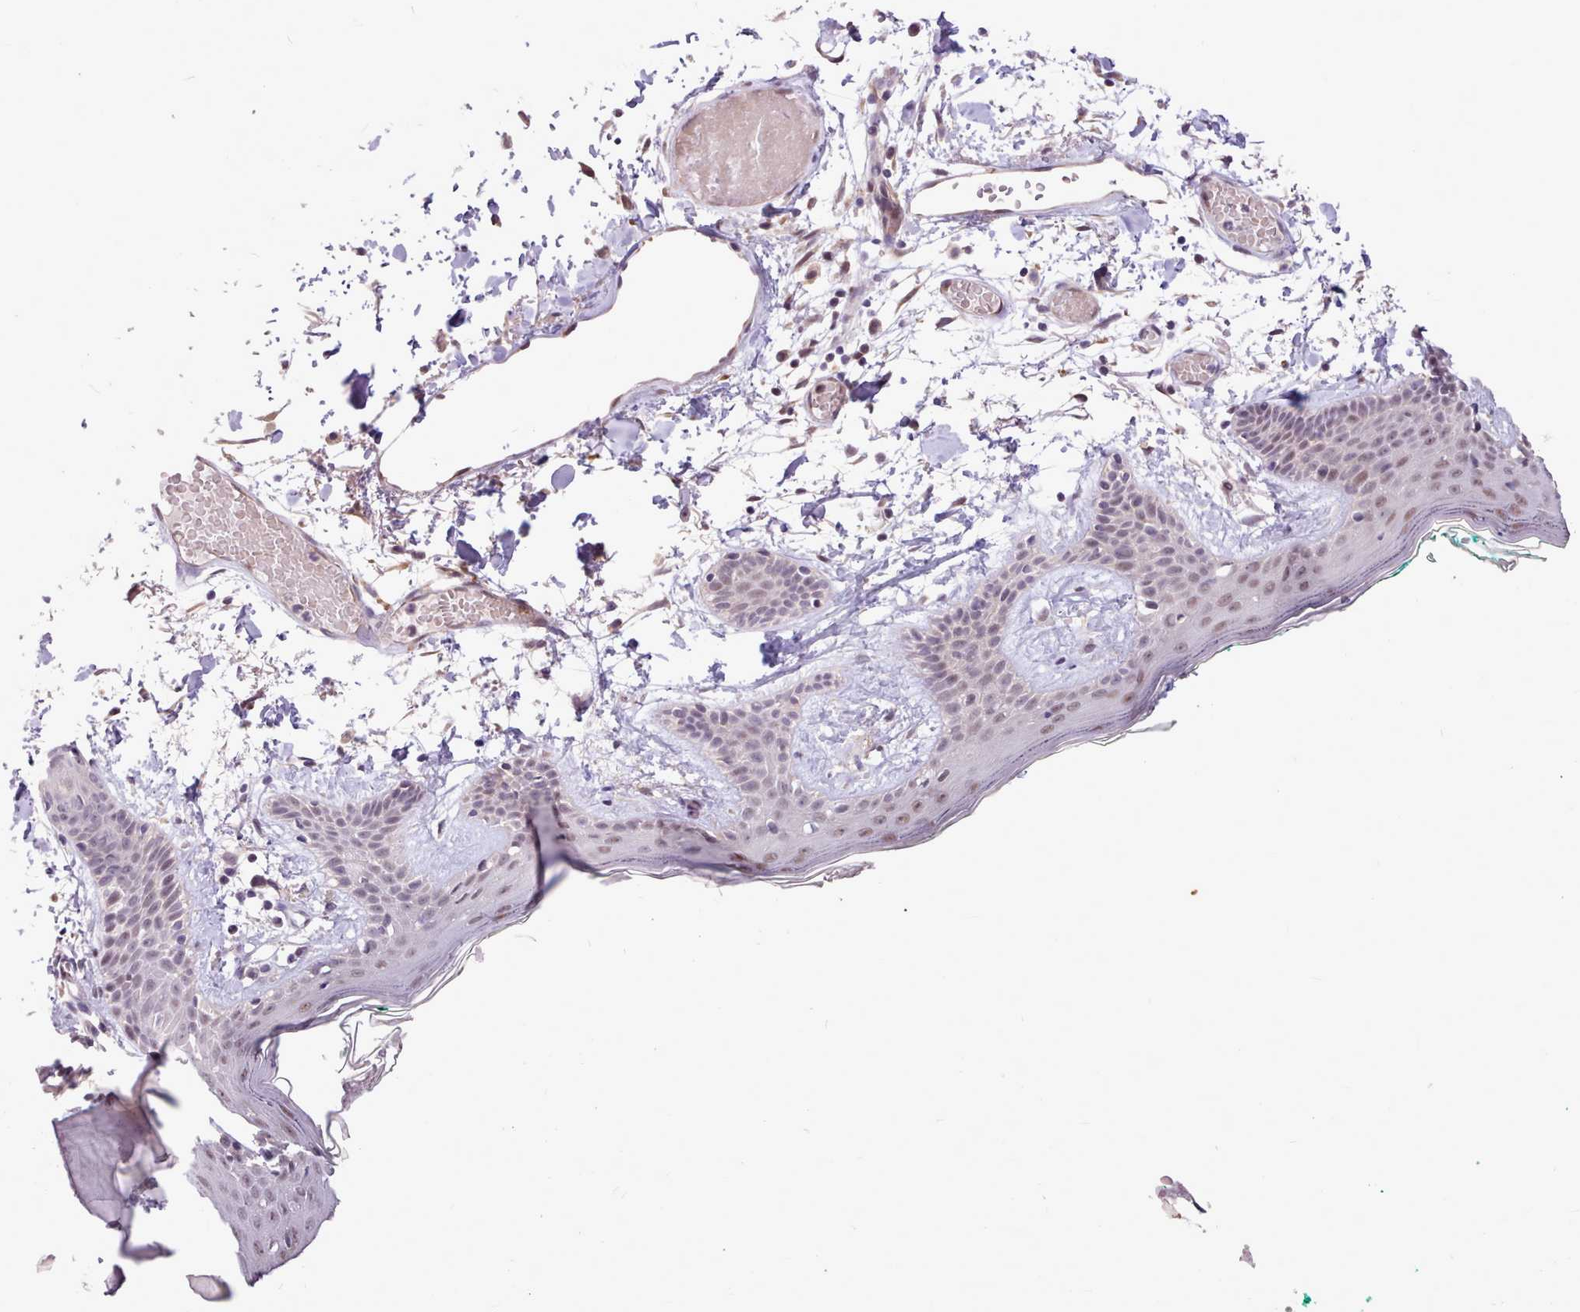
{"staining": {"intensity": "weak", "quantity": ">75%", "location": "cytoplasmic/membranous,nuclear"}, "tissue": "skin", "cell_type": "Fibroblasts", "image_type": "normal", "snomed": [{"axis": "morphology", "description": "Normal tissue, NOS"}, {"axis": "topography", "description": "Skin"}], "caption": "Protein positivity by immunohistochemistry (IHC) reveals weak cytoplasmic/membranous,nuclear expression in about >75% of fibroblasts in normal skin.", "gene": "ZNF607", "patient": {"sex": "male", "age": 79}}